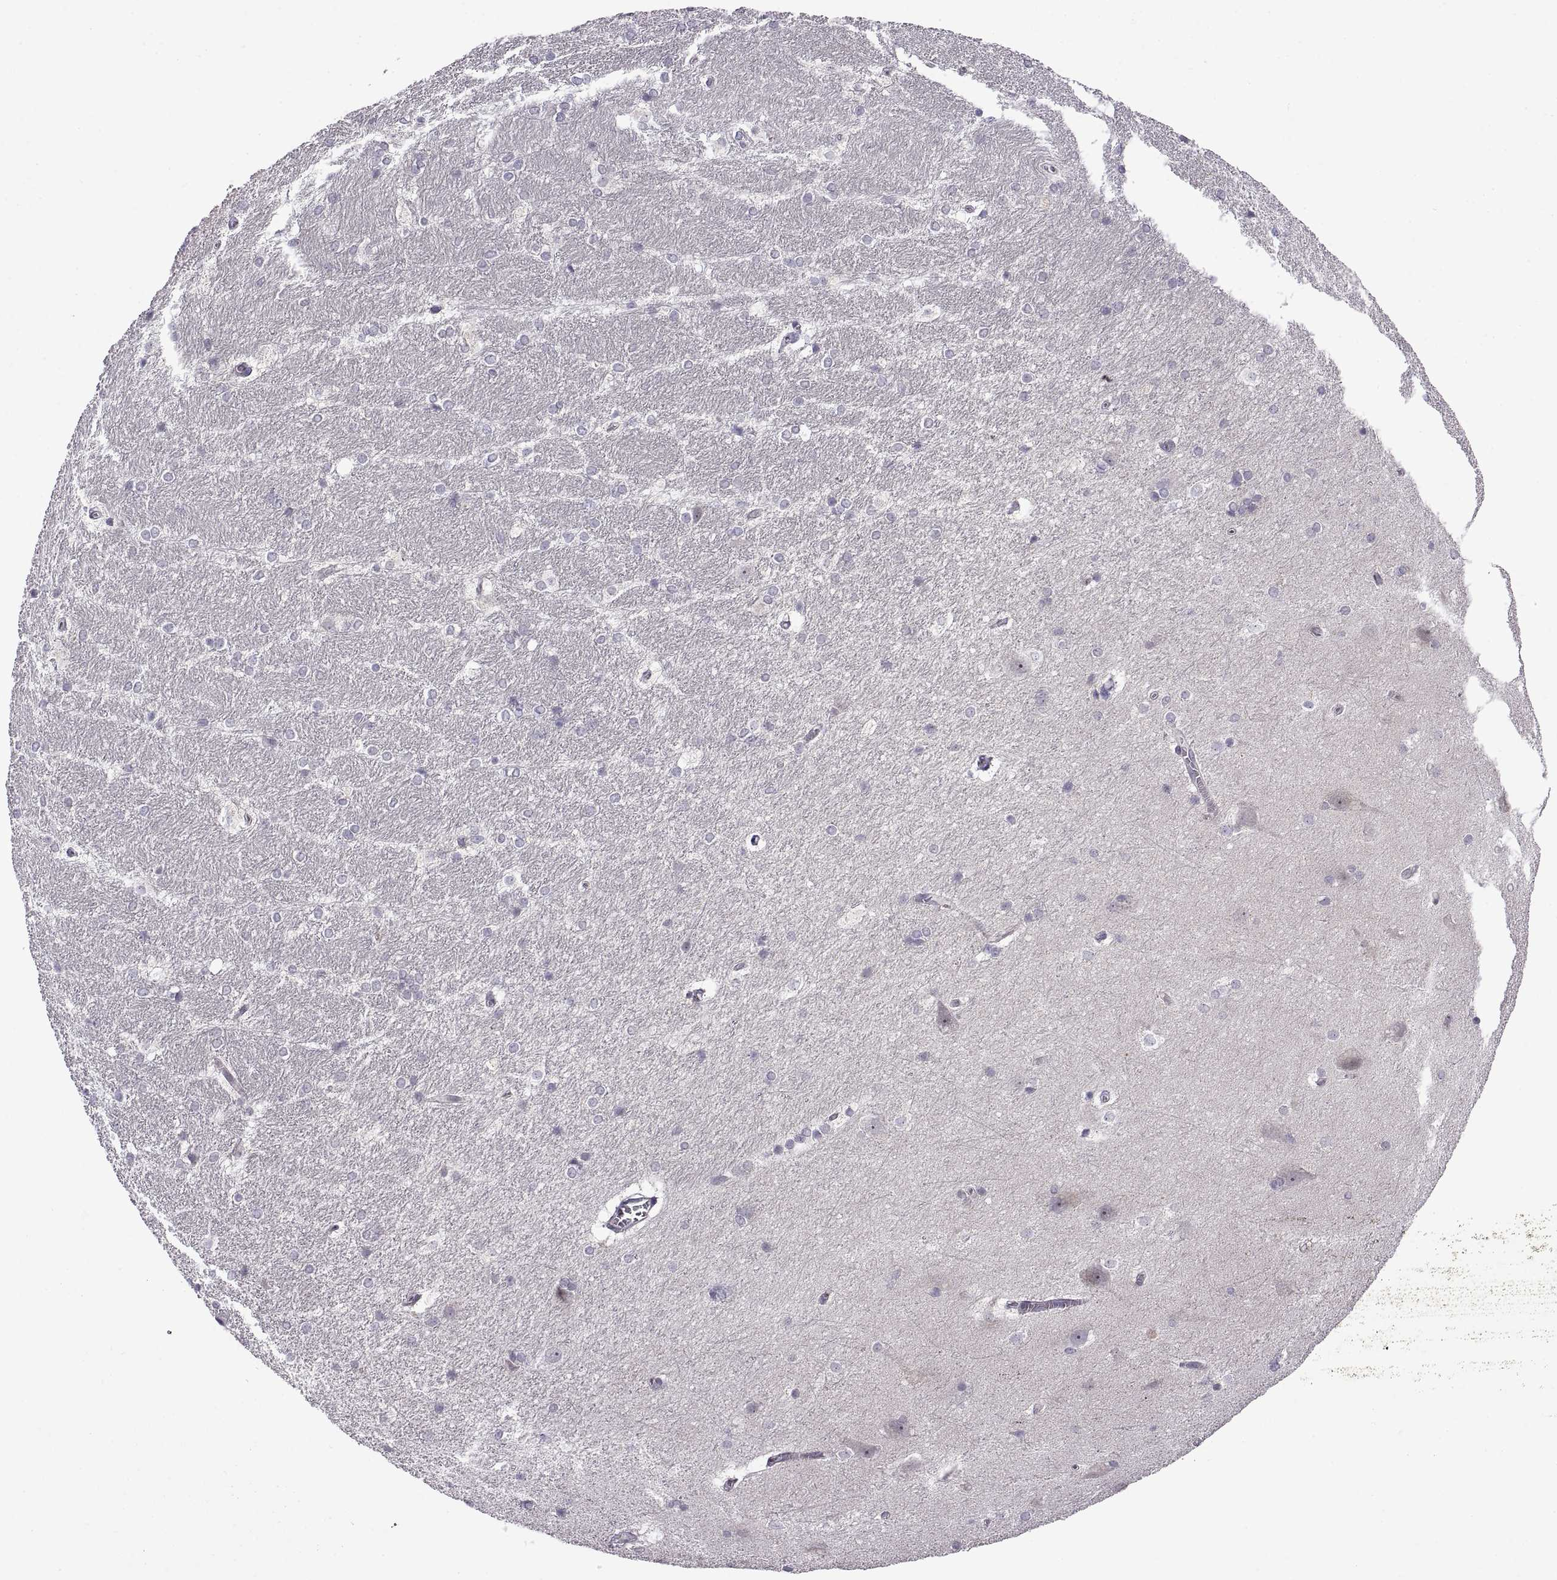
{"staining": {"intensity": "negative", "quantity": "none", "location": "none"}, "tissue": "hippocampus", "cell_type": "Glial cells", "image_type": "normal", "snomed": [{"axis": "morphology", "description": "Normal tissue, NOS"}, {"axis": "topography", "description": "Cerebral cortex"}, {"axis": "topography", "description": "Hippocampus"}], "caption": "An immunohistochemistry micrograph of normal hippocampus is shown. There is no staining in glial cells of hippocampus. The staining is performed using DAB (3,3'-diaminobenzidine) brown chromogen with nuclei counter-stained in using hematoxylin.", "gene": "FAM170A", "patient": {"sex": "female", "age": 19}}